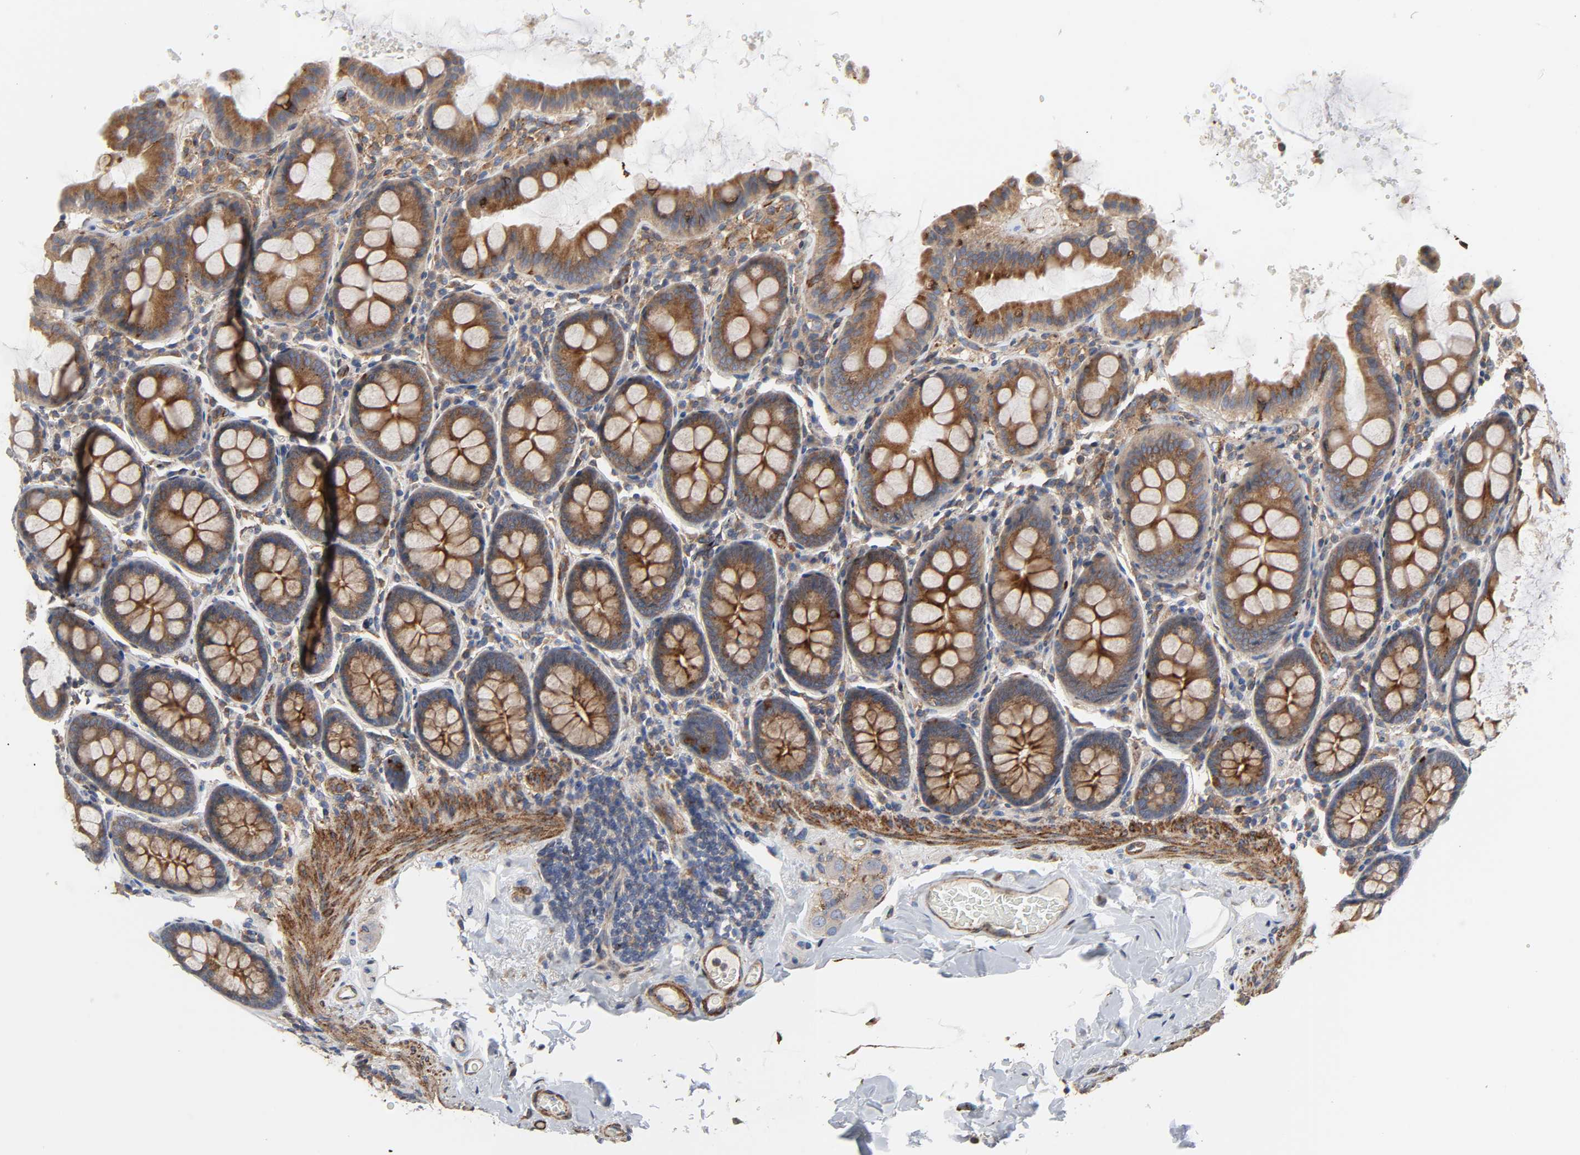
{"staining": {"intensity": "moderate", "quantity": ">75%", "location": "cytoplasmic/membranous"}, "tissue": "colon", "cell_type": "Endothelial cells", "image_type": "normal", "snomed": [{"axis": "morphology", "description": "Normal tissue, NOS"}, {"axis": "topography", "description": "Colon"}], "caption": "High-magnification brightfield microscopy of unremarkable colon stained with DAB (brown) and counterstained with hematoxylin (blue). endothelial cells exhibit moderate cytoplasmic/membranous positivity is present in about>75% of cells.", "gene": "ARHGAP1", "patient": {"sex": "female", "age": 61}}